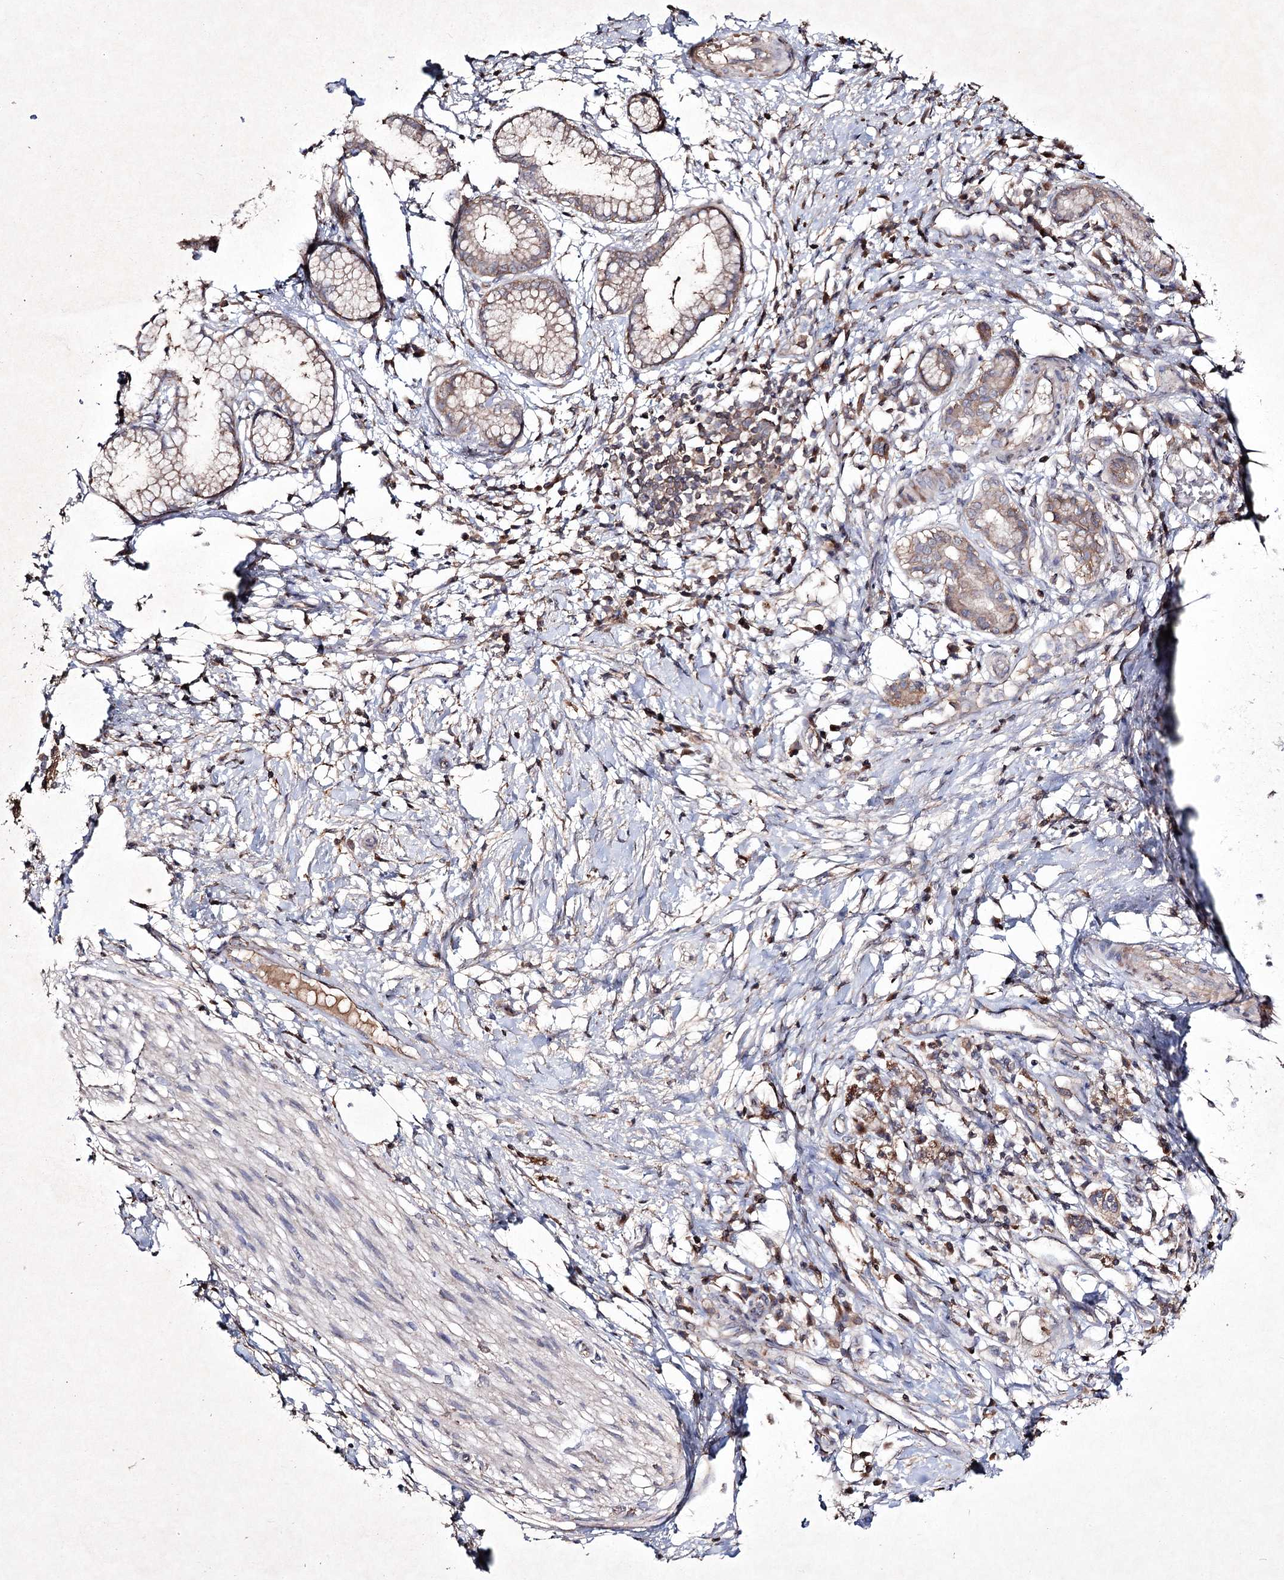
{"staining": {"intensity": "weak", "quantity": "25%-75%", "location": "cytoplasmic/membranous"}, "tissue": "pancreatic cancer", "cell_type": "Tumor cells", "image_type": "cancer", "snomed": [{"axis": "morphology", "description": "Adenocarcinoma, NOS"}, {"axis": "topography", "description": "Pancreas"}], "caption": "Immunohistochemical staining of pancreatic cancer exhibits low levels of weak cytoplasmic/membranous protein expression in approximately 25%-75% of tumor cells.", "gene": "SEMA4G", "patient": {"sex": "male", "age": 68}}